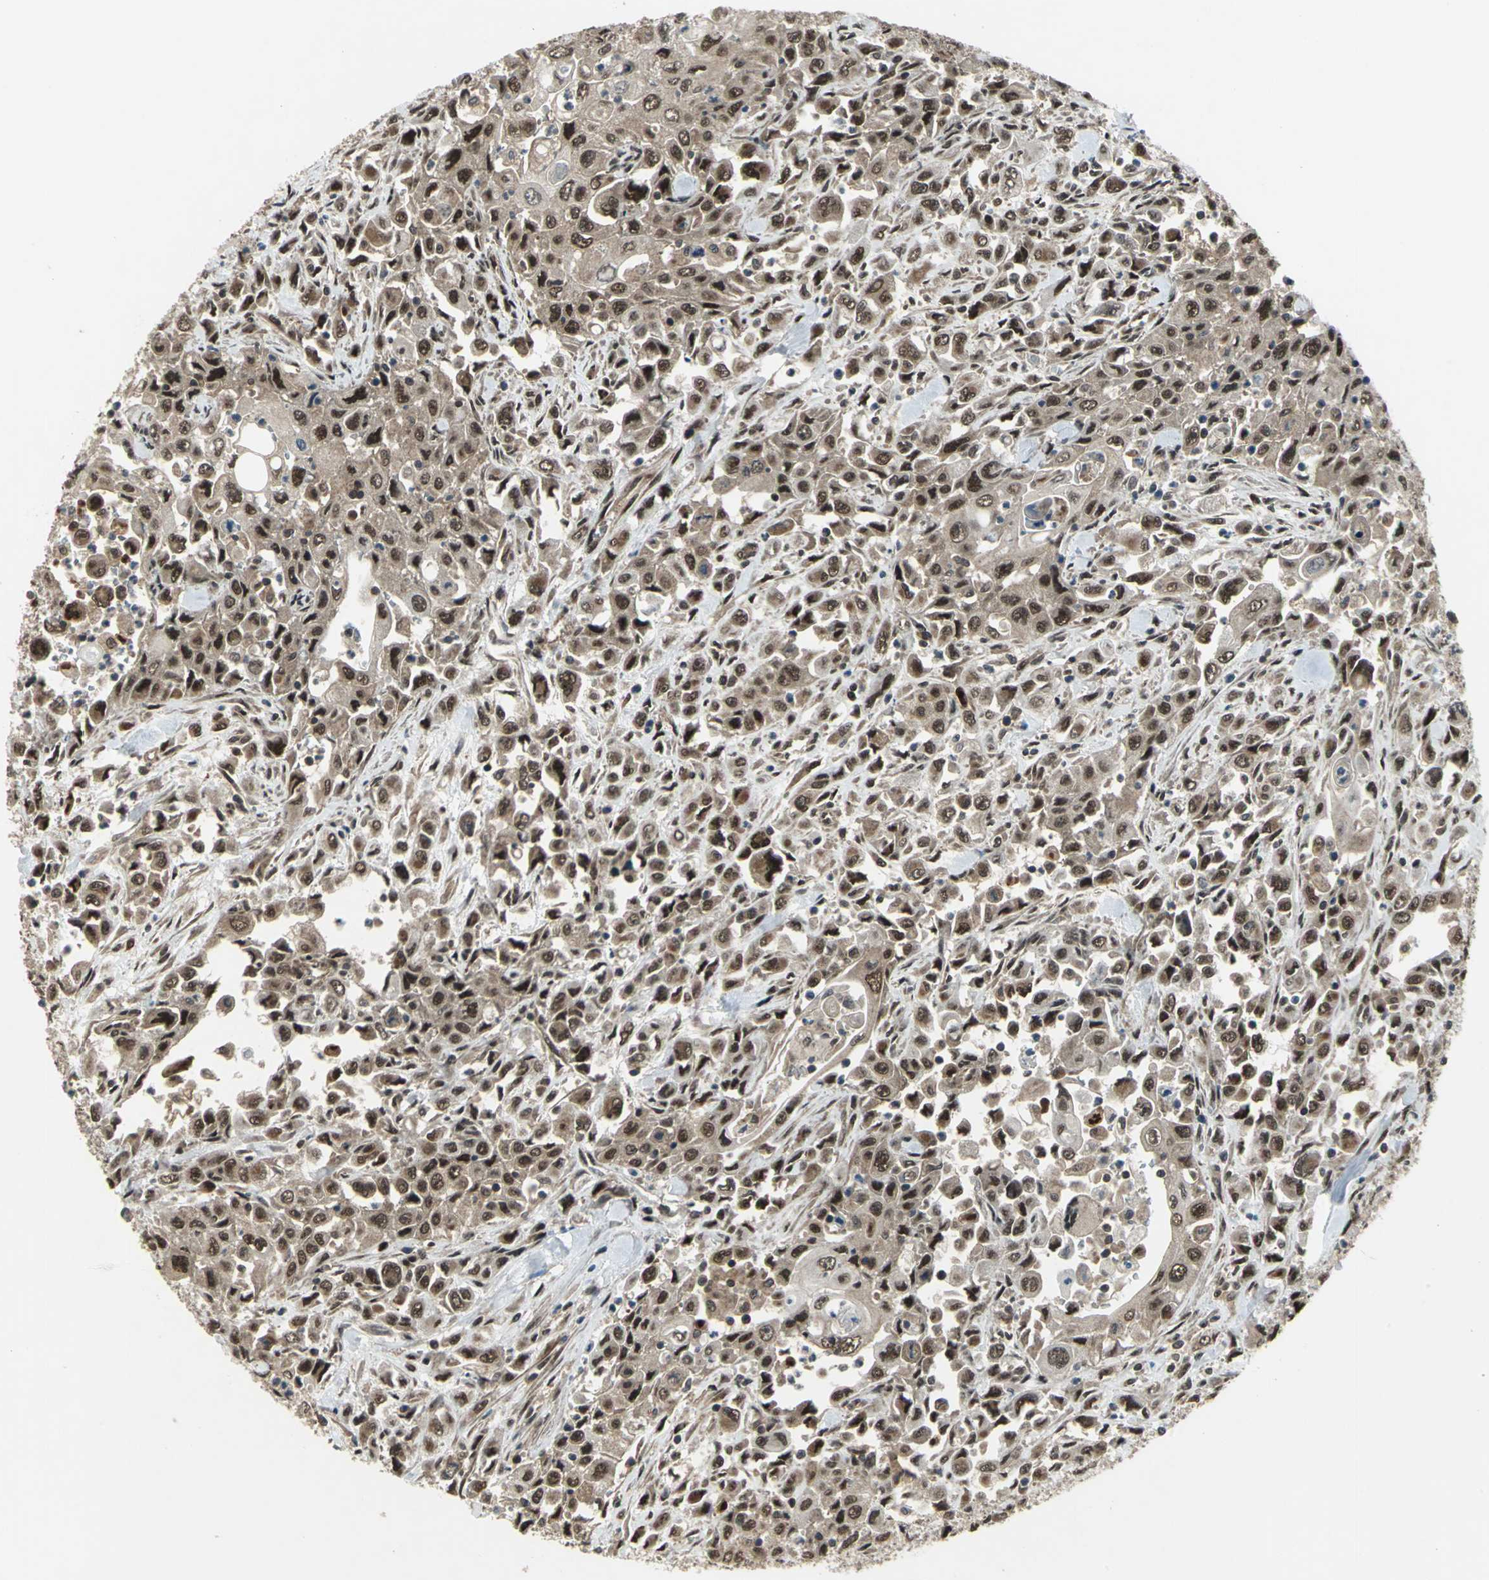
{"staining": {"intensity": "moderate", "quantity": ">75%", "location": "cytoplasmic/membranous,nuclear"}, "tissue": "pancreatic cancer", "cell_type": "Tumor cells", "image_type": "cancer", "snomed": [{"axis": "morphology", "description": "Adenocarcinoma, NOS"}, {"axis": "topography", "description": "Pancreas"}], "caption": "The micrograph reveals a brown stain indicating the presence of a protein in the cytoplasmic/membranous and nuclear of tumor cells in pancreatic adenocarcinoma. Using DAB (brown) and hematoxylin (blue) stains, captured at high magnification using brightfield microscopy.", "gene": "COPS5", "patient": {"sex": "male", "age": 70}}